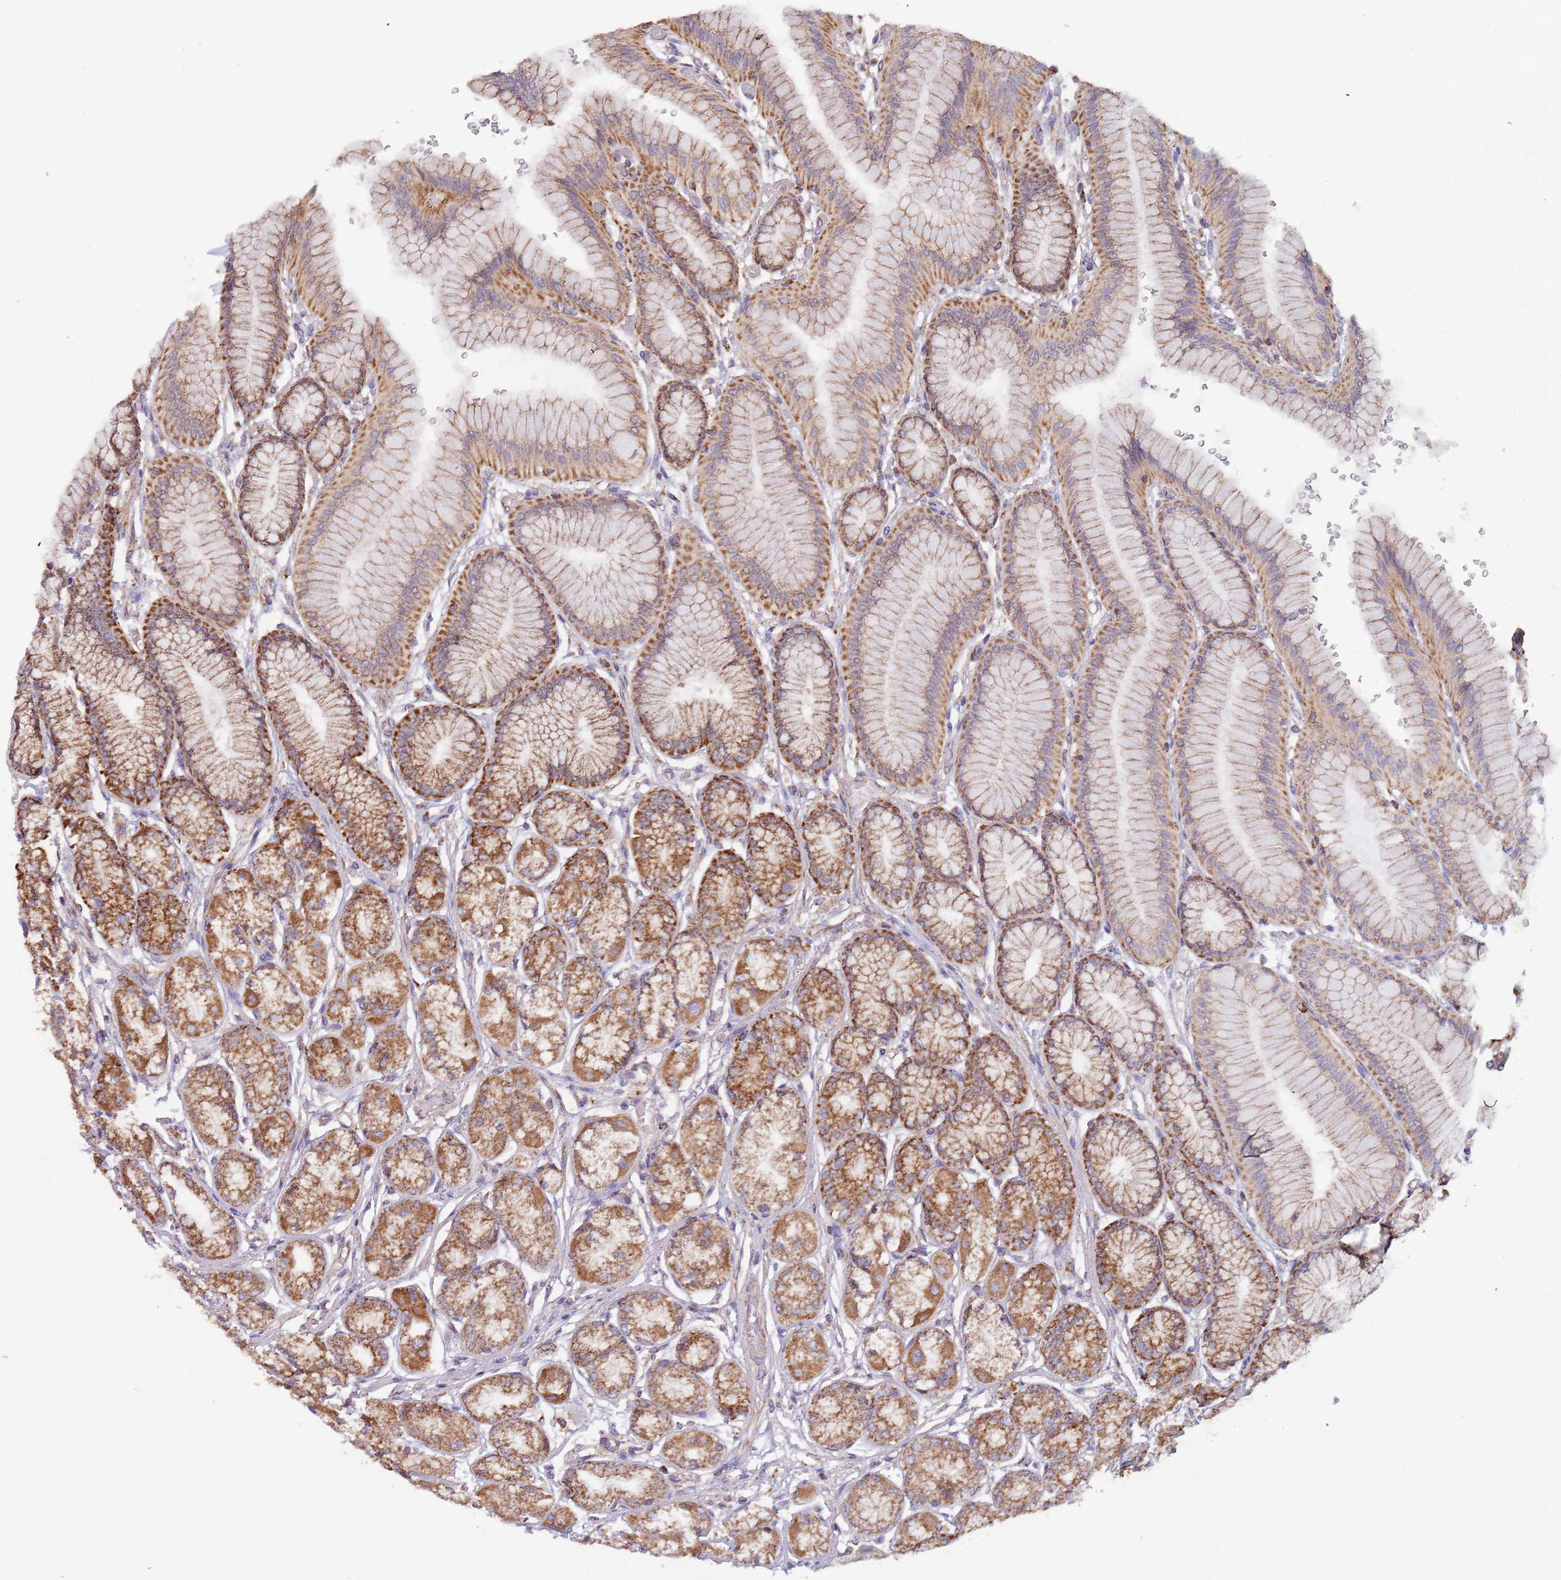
{"staining": {"intensity": "strong", "quantity": ">75%", "location": "cytoplasmic/membranous"}, "tissue": "stomach", "cell_type": "Glandular cells", "image_type": "normal", "snomed": [{"axis": "morphology", "description": "Normal tissue, NOS"}, {"axis": "morphology", "description": "Adenocarcinoma, NOS"}, {"axis": "morphology", "description": "Adenocarcinoma, High grade"}, {"axis": "topography", "description": "Stomach, upper"}, {"axis": "topography", "description": "Stomach"}], "caption": "IHC photomicrograph of normal human stomach stained for a protein (brown), which reveals high levels of strong cytoplasmic/membranous expression in about >75% of glandular cells.", "gene": "VPS16", "patient": {"sex": "female", "age": 65}}